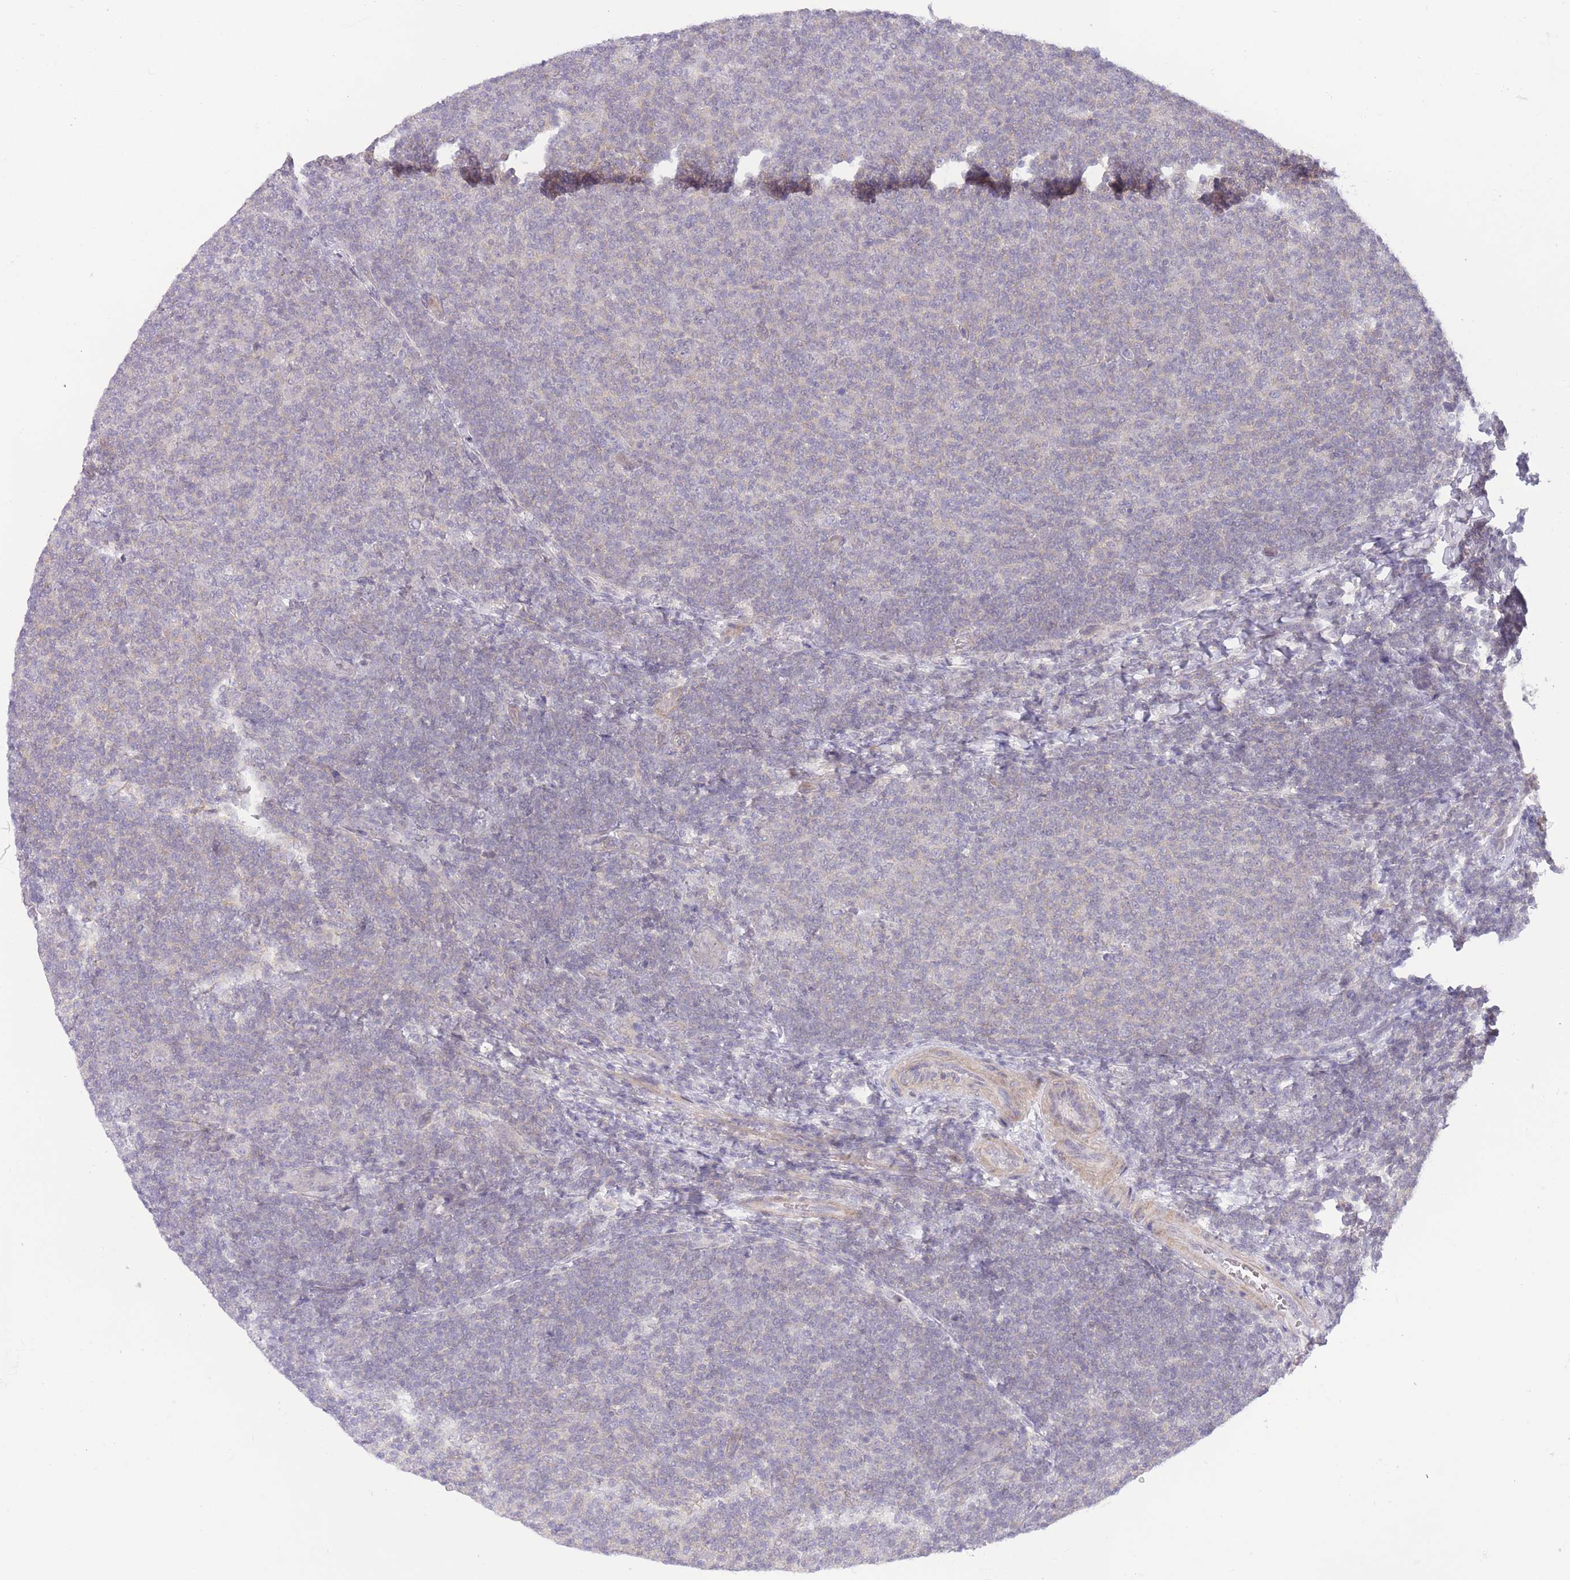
{"staining": {"intensity": "negative", "quantity": "none", "location": "none"}, "tissue": "lymphoma", "cell_type": "Tumor cells", "image_type": "cancer", "snomed": [{"axis": "morphology", "description": "Malignant lymphoma, non-Hodgkin's type, Low grade"}, {"axis": "topography", "description": "Lymph node"}], "caption": "Lymphoma was stained to show a protein in brown. There is no significant positivity in tumor cells. The staining was performed using DAB to visualize the protein expression in brown, while the nuclei were stained in blue with hematoxylin (Magnification: 20x).", "gene": "FUT5", "patient": {"sex": "male", "age": 66}}